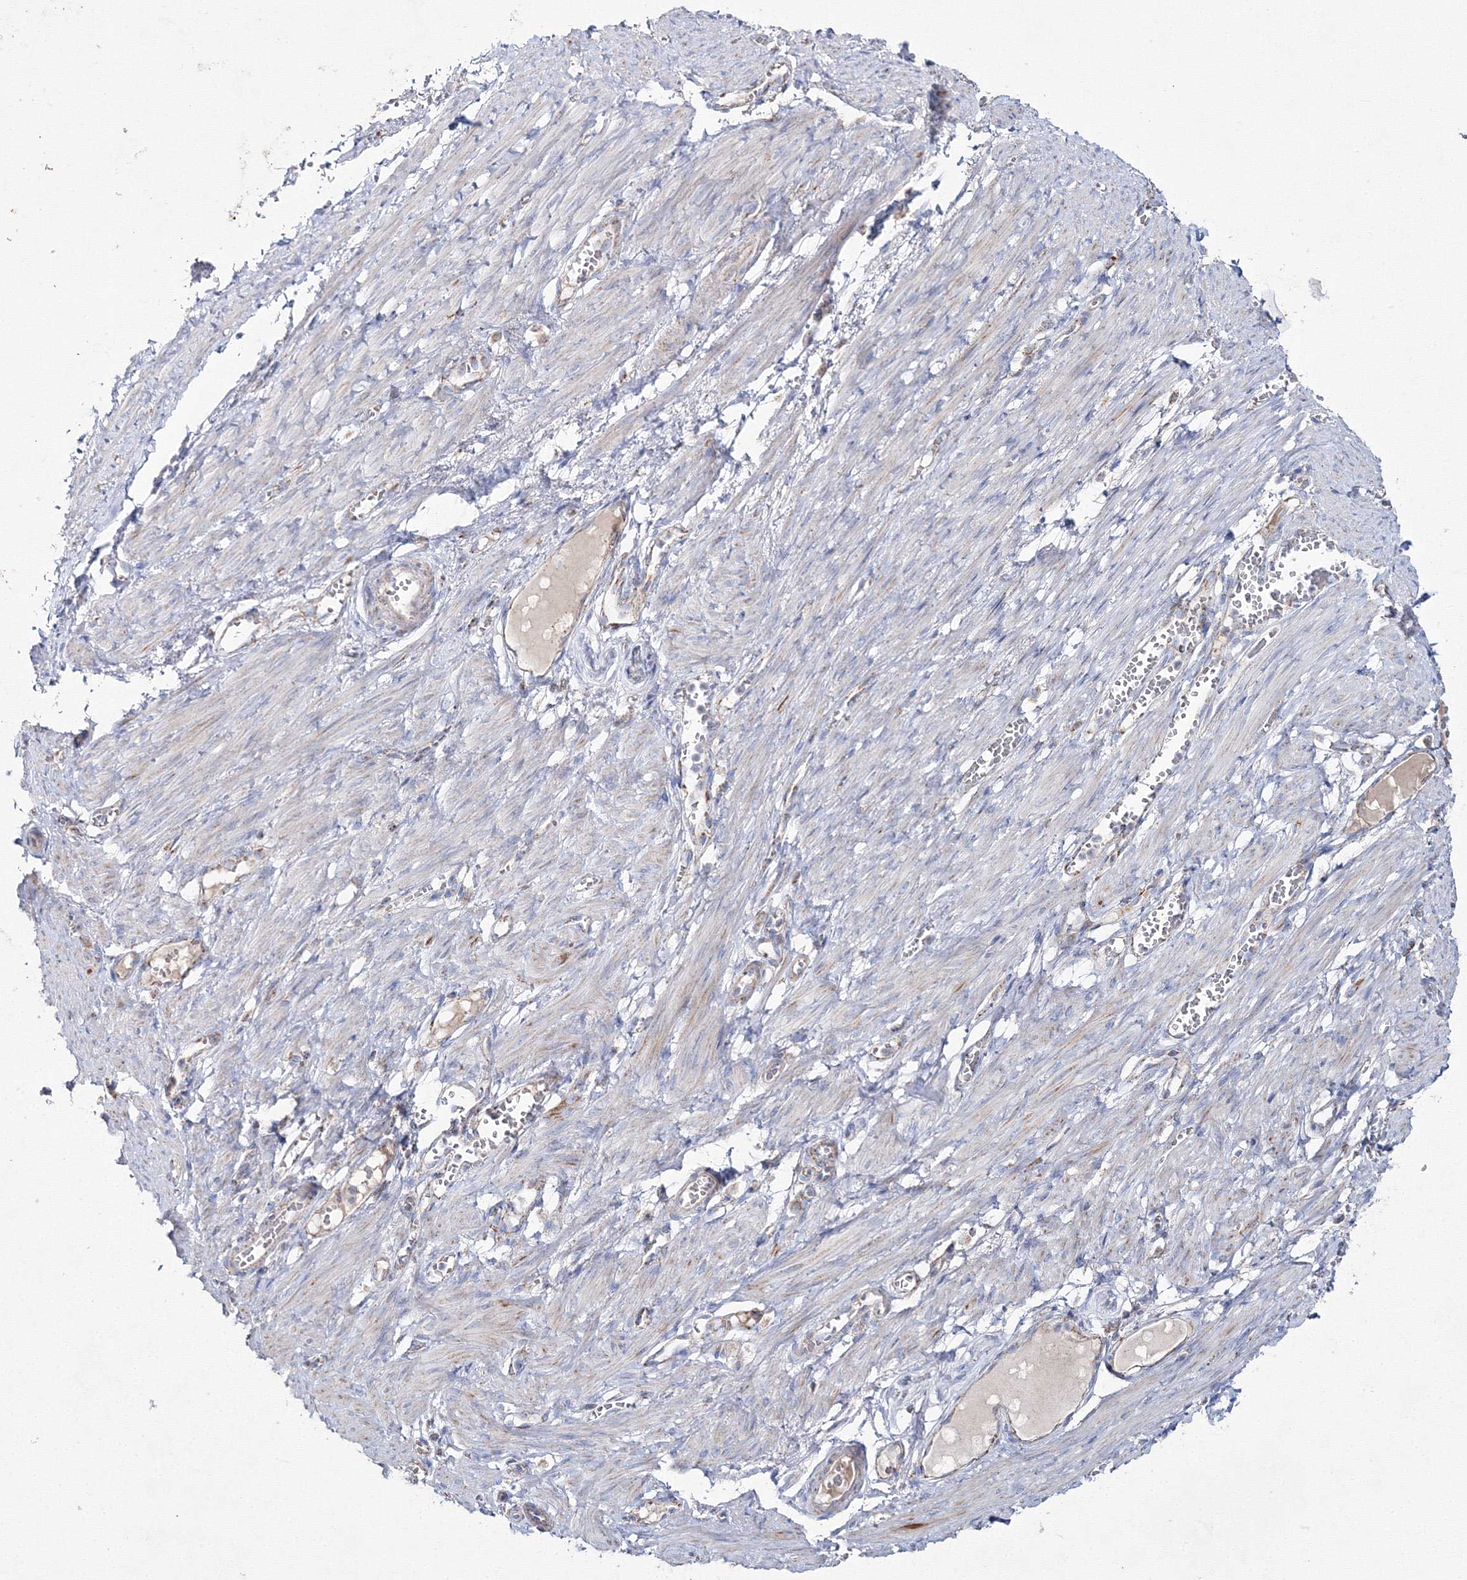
{"staining": {"intensity": "weak", "quantity": "25%-75%", "location": "cytoplasmic/membranous"}, "tissue": "adipose tissue", "cell_type": "Adipocytes", "image_type": "normal", "snomed": [{"axis": "morphology", "description": "Normal tissue, NOS"}, {"axis": "topography", "description": "Smooth muscle"}, {"axis": "topography", "description": "Peripheral nerve tissue"}], "caption": "Weak cytoplasmic/membranous expression is present in about 25%-75% of adipocytes in benign adipose tissue. (DAB (3,3'-diaminobenzidine) IHC with brightfield microscopy, high magnification).", "gene": "IGSF9", "patient": {"sex": "female", "age": 39}}